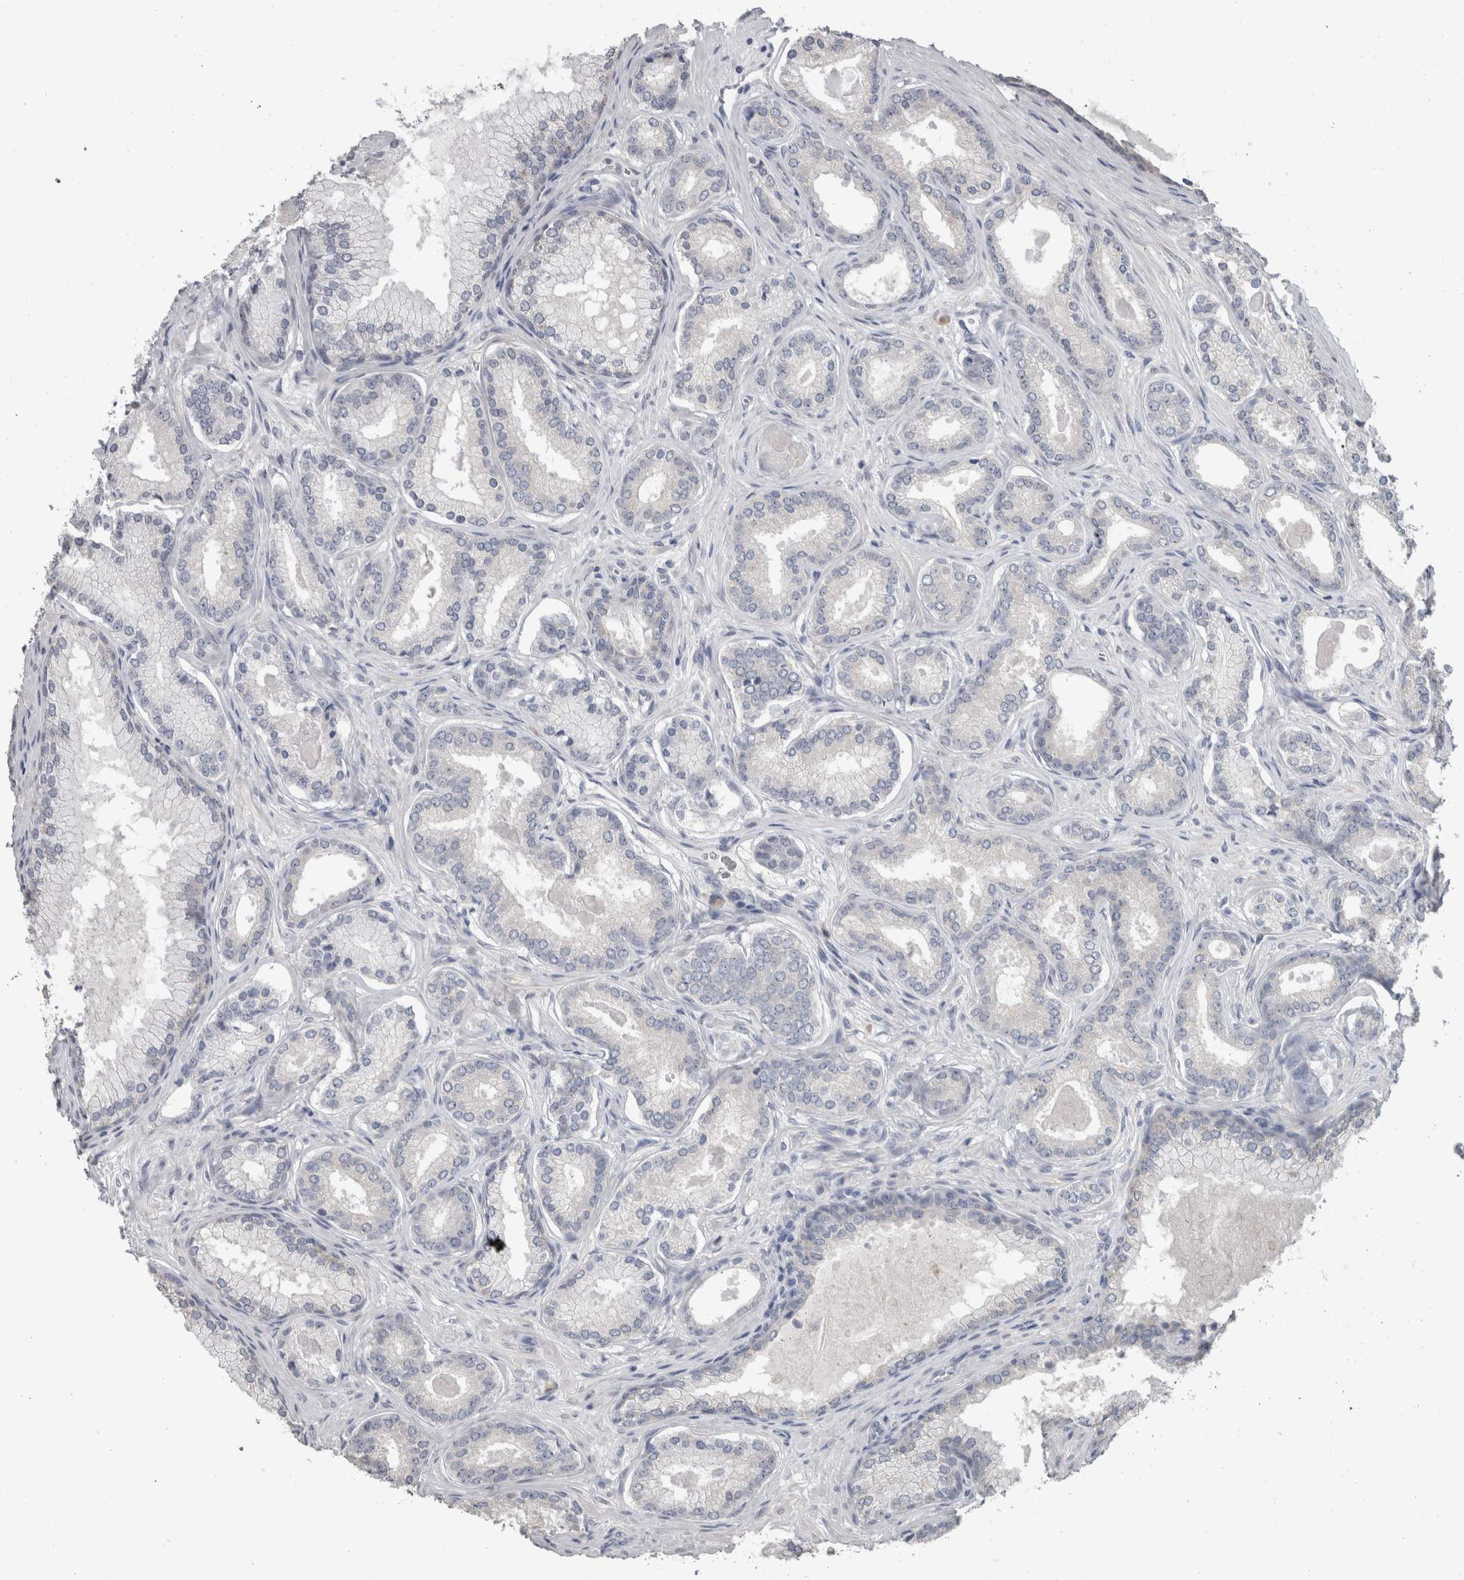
{"staining": {"intensity": "negative", "quantity": "none", "location": "none"}, "tissue": "prostate cancer", "cell_type": "Tumor cells", "image_type": "cancer", "snomed": [{"axis": "morphology", "description": "Adenocarcinoma, Low grade"}, {"axis": "topography", "description": "Prostate"}], "caption": "This is a histopathology image of immunohistochemistry (IHC) staining of low-grade adenocarcinoma (prostate), which shows no expression in tumor cells.", "gene": "FHOD3", "patient": {"sex": "male", "age": 70}}